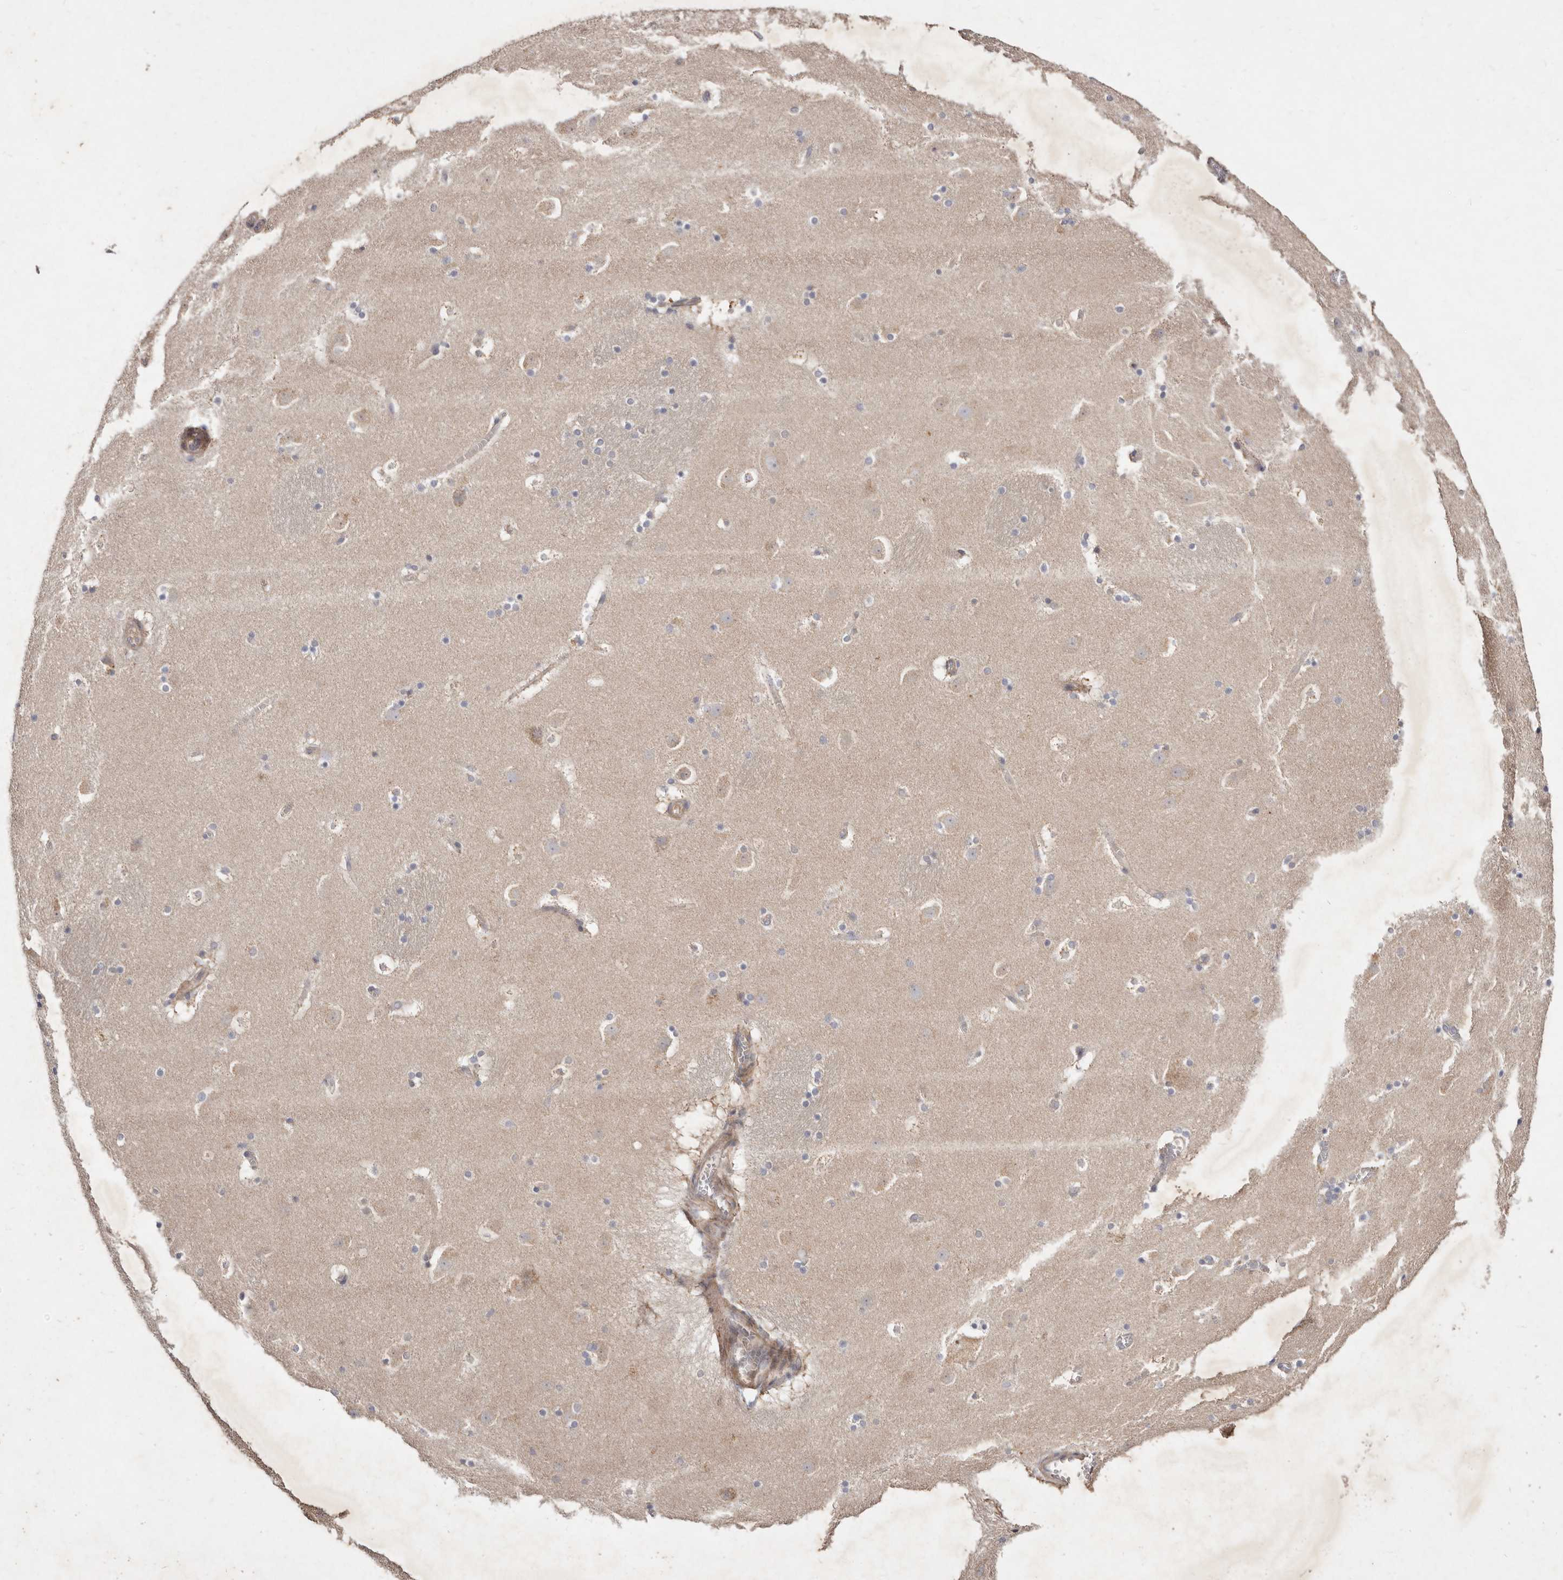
{"staining": {"intensity": "weak", "quantity": "<25%", "location": "cytoplasmic/membranous"}, "tissue": "caudate", "cell_type": "Glial cells", "image_type": "normal", "snomed": [{"axis": "morphology", "description": "Normal tissue, NOS"}, {"axis": "topography", "description": "Lateral ventricle wall"}], "caption": "High power microscopy histopathology image of an immunohistochemistry (IHC) image of benign caudate, revealing no significant staining in glial cells.", "gene": "SLC25A20", "patient": {"sex": "male", "age": 45}}